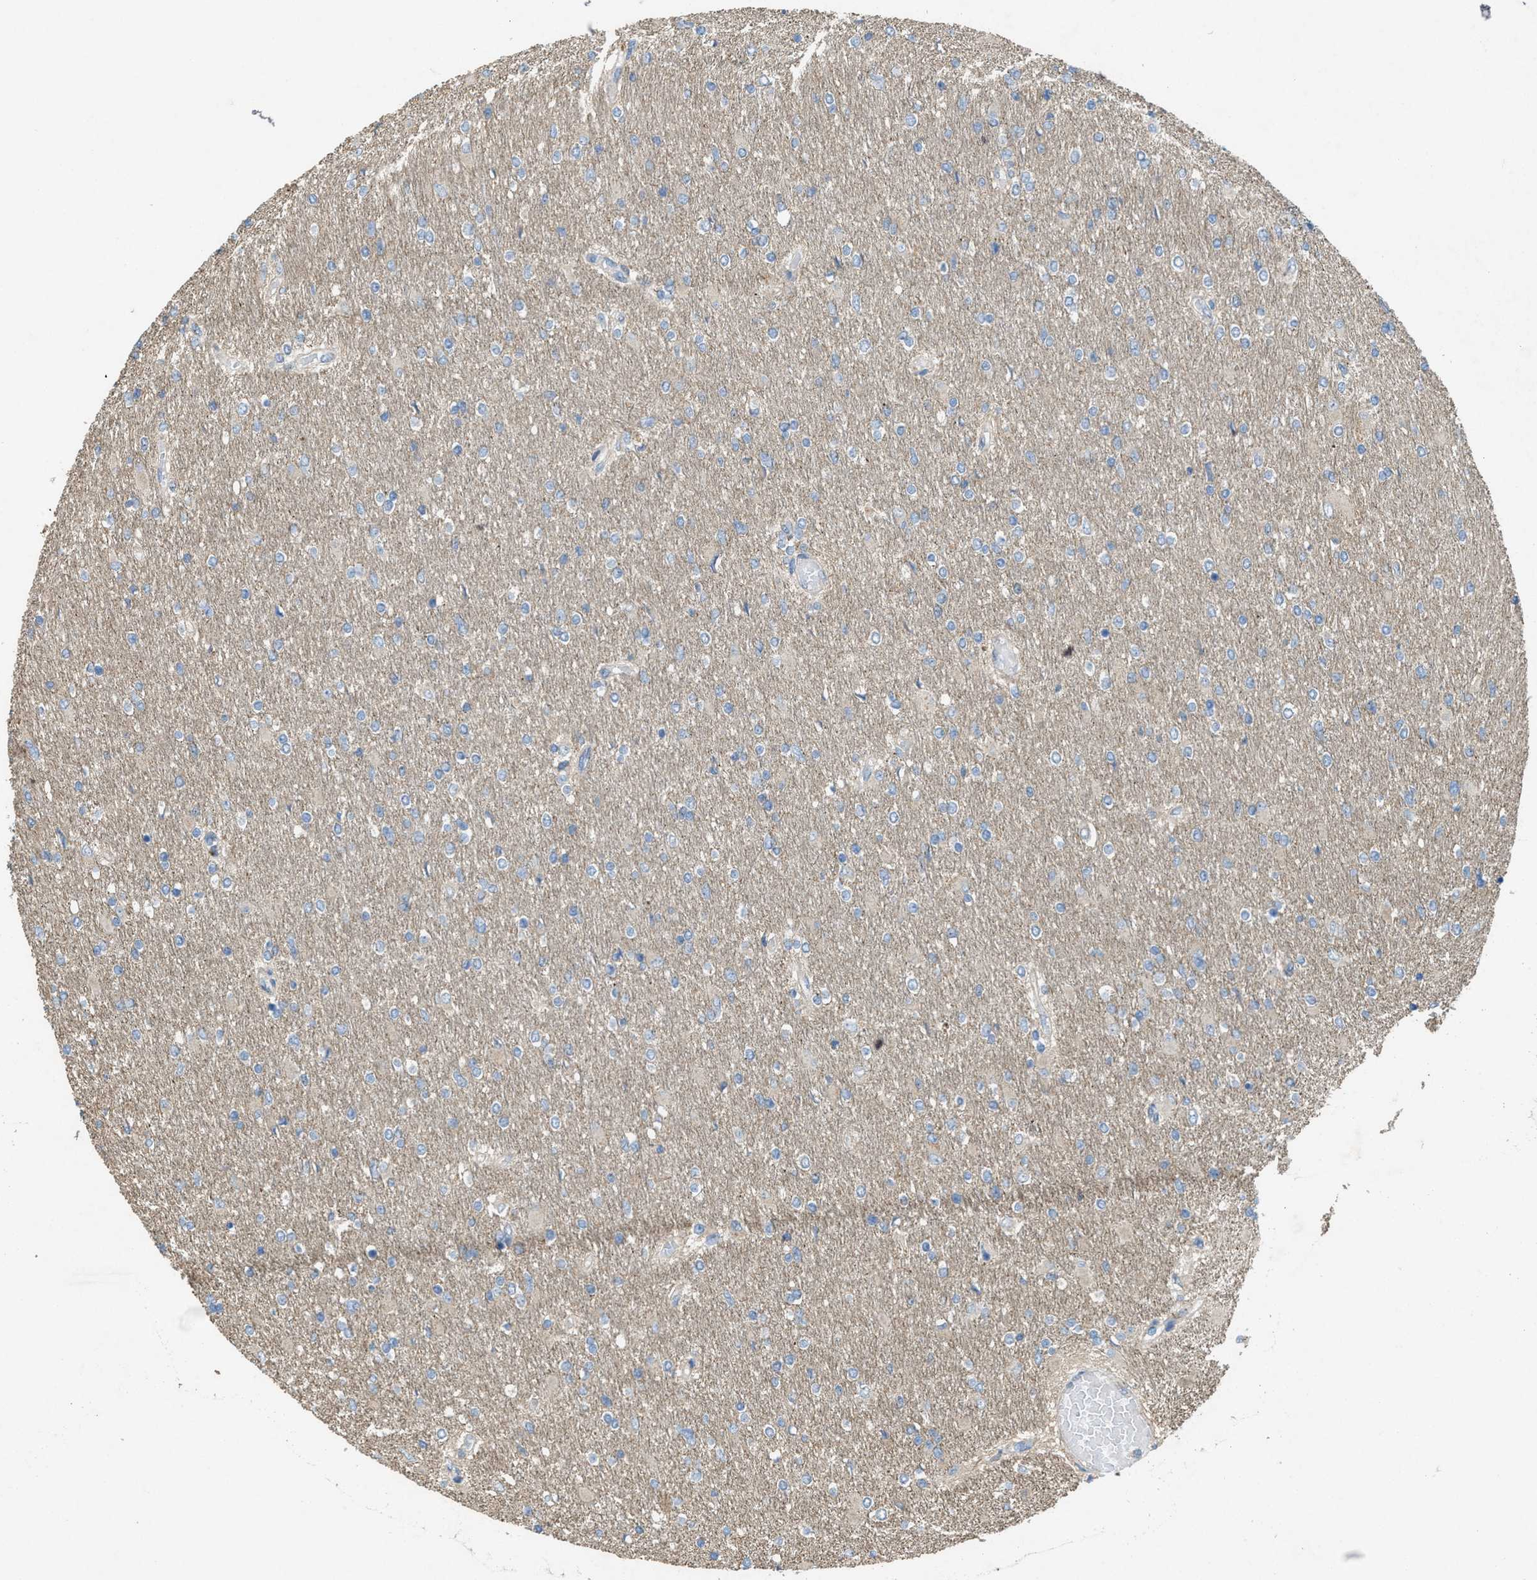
{"staining": {"intensity": "negative", "quantity": "none", "location": "none"}, "tissue": "glioma", "cell_type": "Tumor cells", "image_type": "cancer", "snomed": [{"axis": "morphology", "description": "Glioma, malignant, High grade"}, {"axis": "topography", "description": "Cerebral cortex"}], "caption": "This is an immunohistochemistry (IHC) photomicrograph of malignant high-grade glioma. There is no staining in tumor cells.", "gene": "PDP2", "patient": {"sex": "female", "age": 36}}